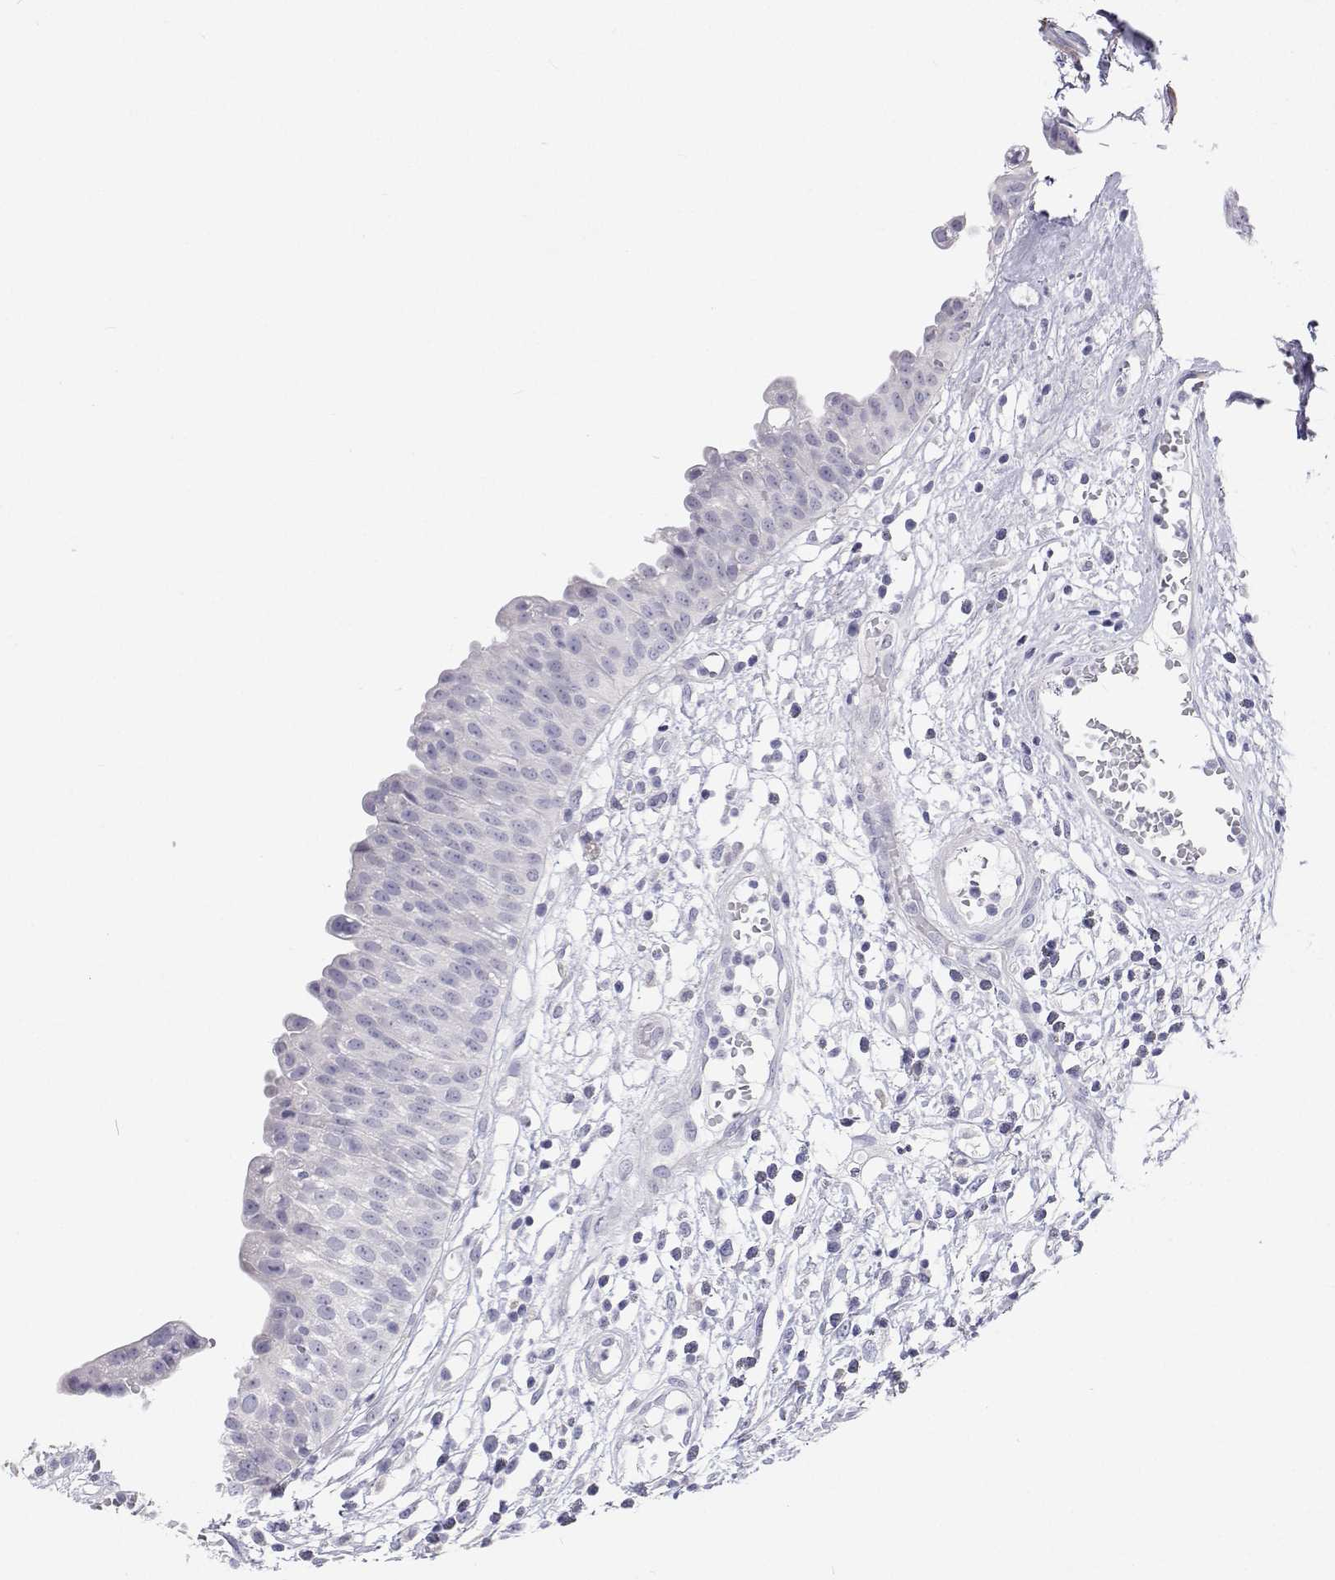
{"staining": {"intensity": "negative", "quantity": "none", "location": "none"}, "tissue": "urinary bladder", "cell_type": "Urothelial cells", "image_type": "normal", "snomed": [{"axis": "morphology", "description": "Normal tissue, NOS"}, {"axis": "topography", "description": "Urinary bladder"}], "caption": "Protein analysis of normal urinary bladder exhibits no significant expression in urothelial cells. The staining was performed using DAB (3,3'-diaminobenzidine) to visualize the protein expression in brown, while the nuclei were stained in blue with hematoxylin (Magnification: 20x).", "gene": "TTN", "patient": {"sex": "male", "age": 64}}